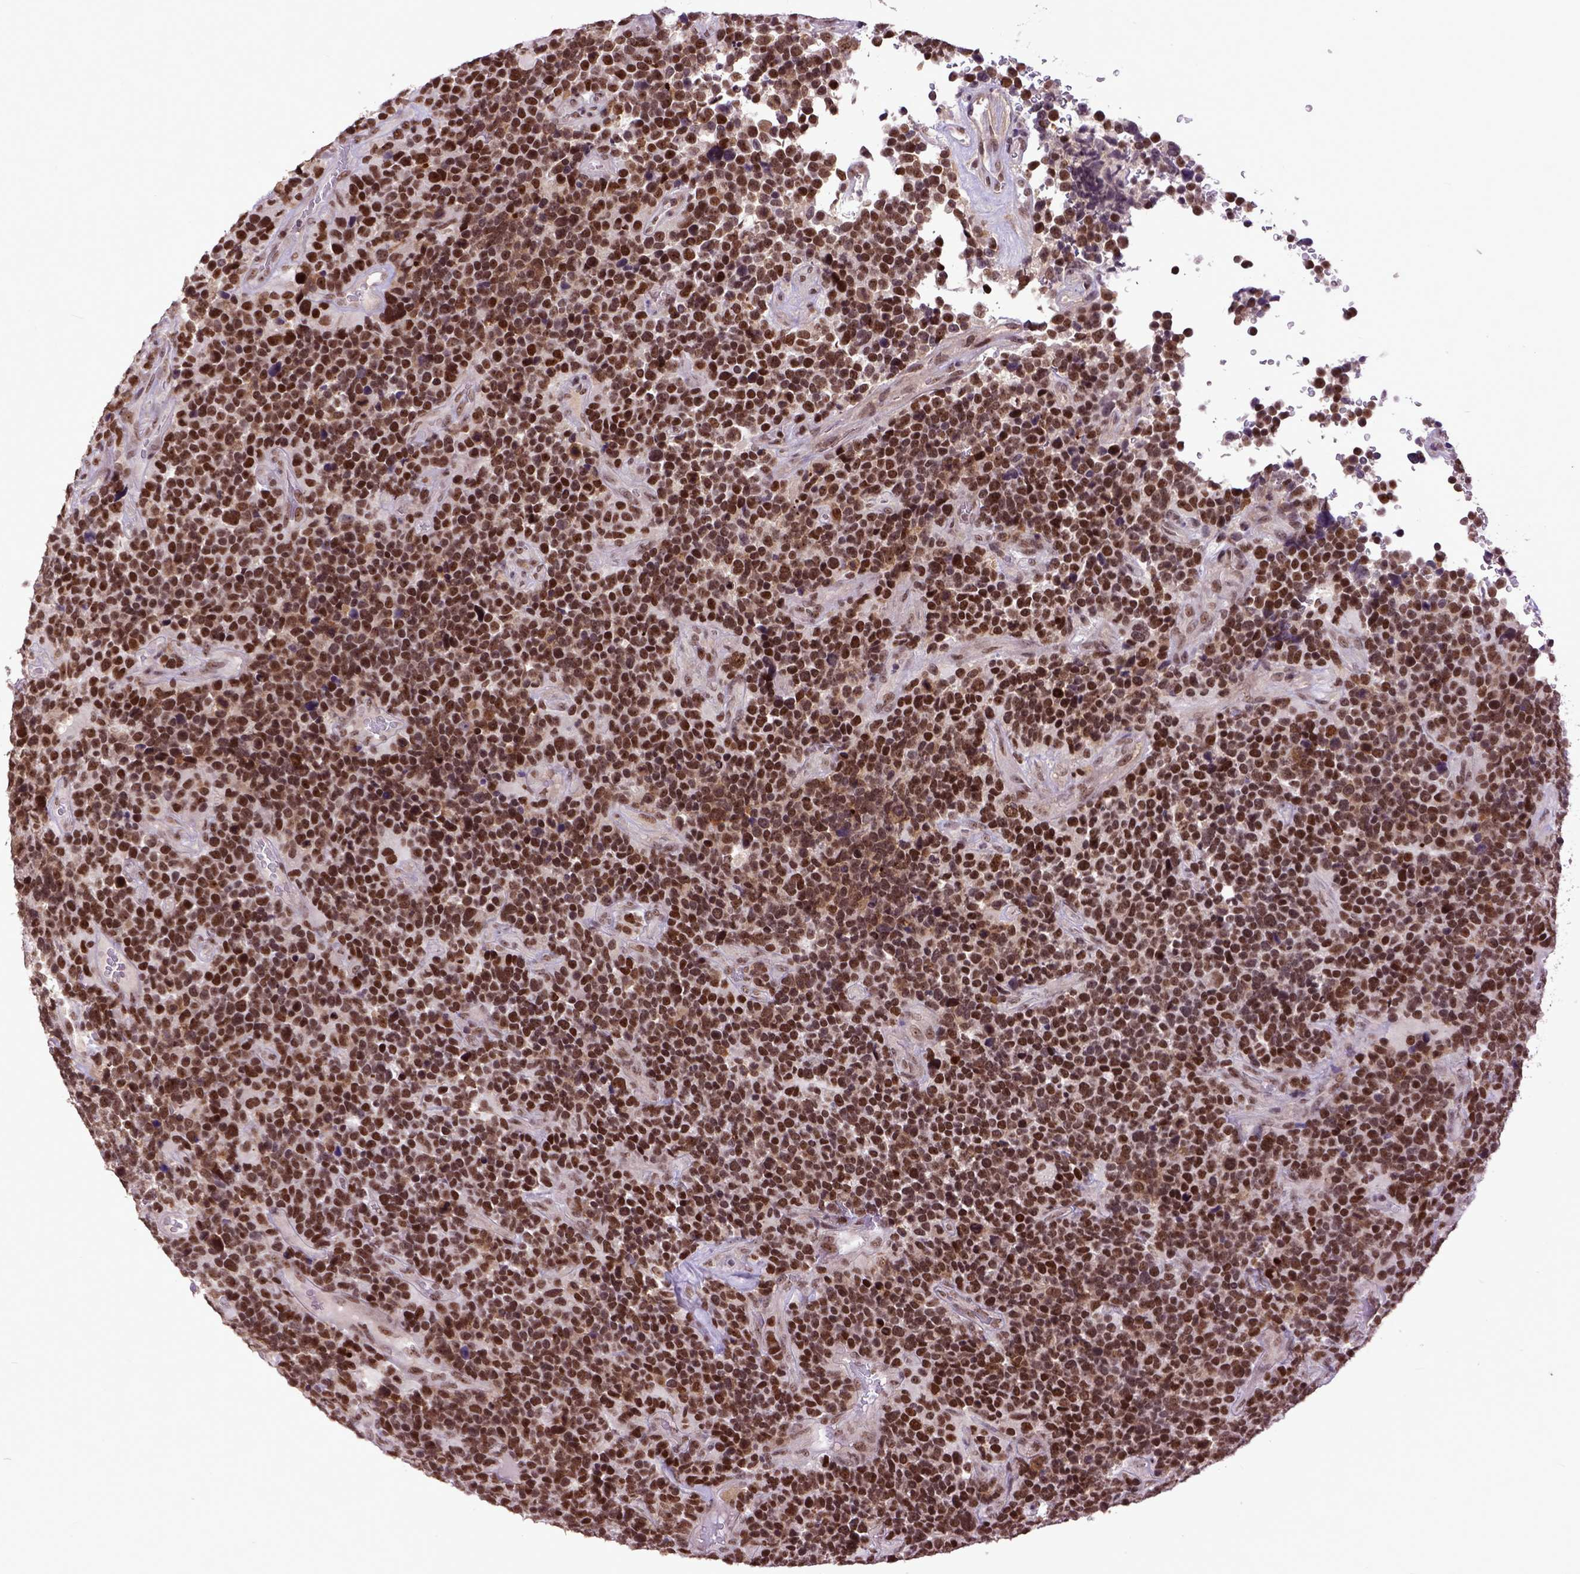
{"staining": {"intensity": "moderate", "quantity": ">75%", "location": "nuclear"}, "tissue": "glioma", "cell_type": "Tumor cells", "image_type": "cancer", "snomed": [{"axis": "morphology", "description": "Glioma, malignant, High grade"}, {"axis": "topography", "description": "Brain"}], "caption": "Immunohistochemistry (IHC) of glioma displays medium levels of moderate nuclear positivity in approximately >75% of tumor cells.", "gene": "RCC2", "patient": {"sex": "male", "age": 33}}